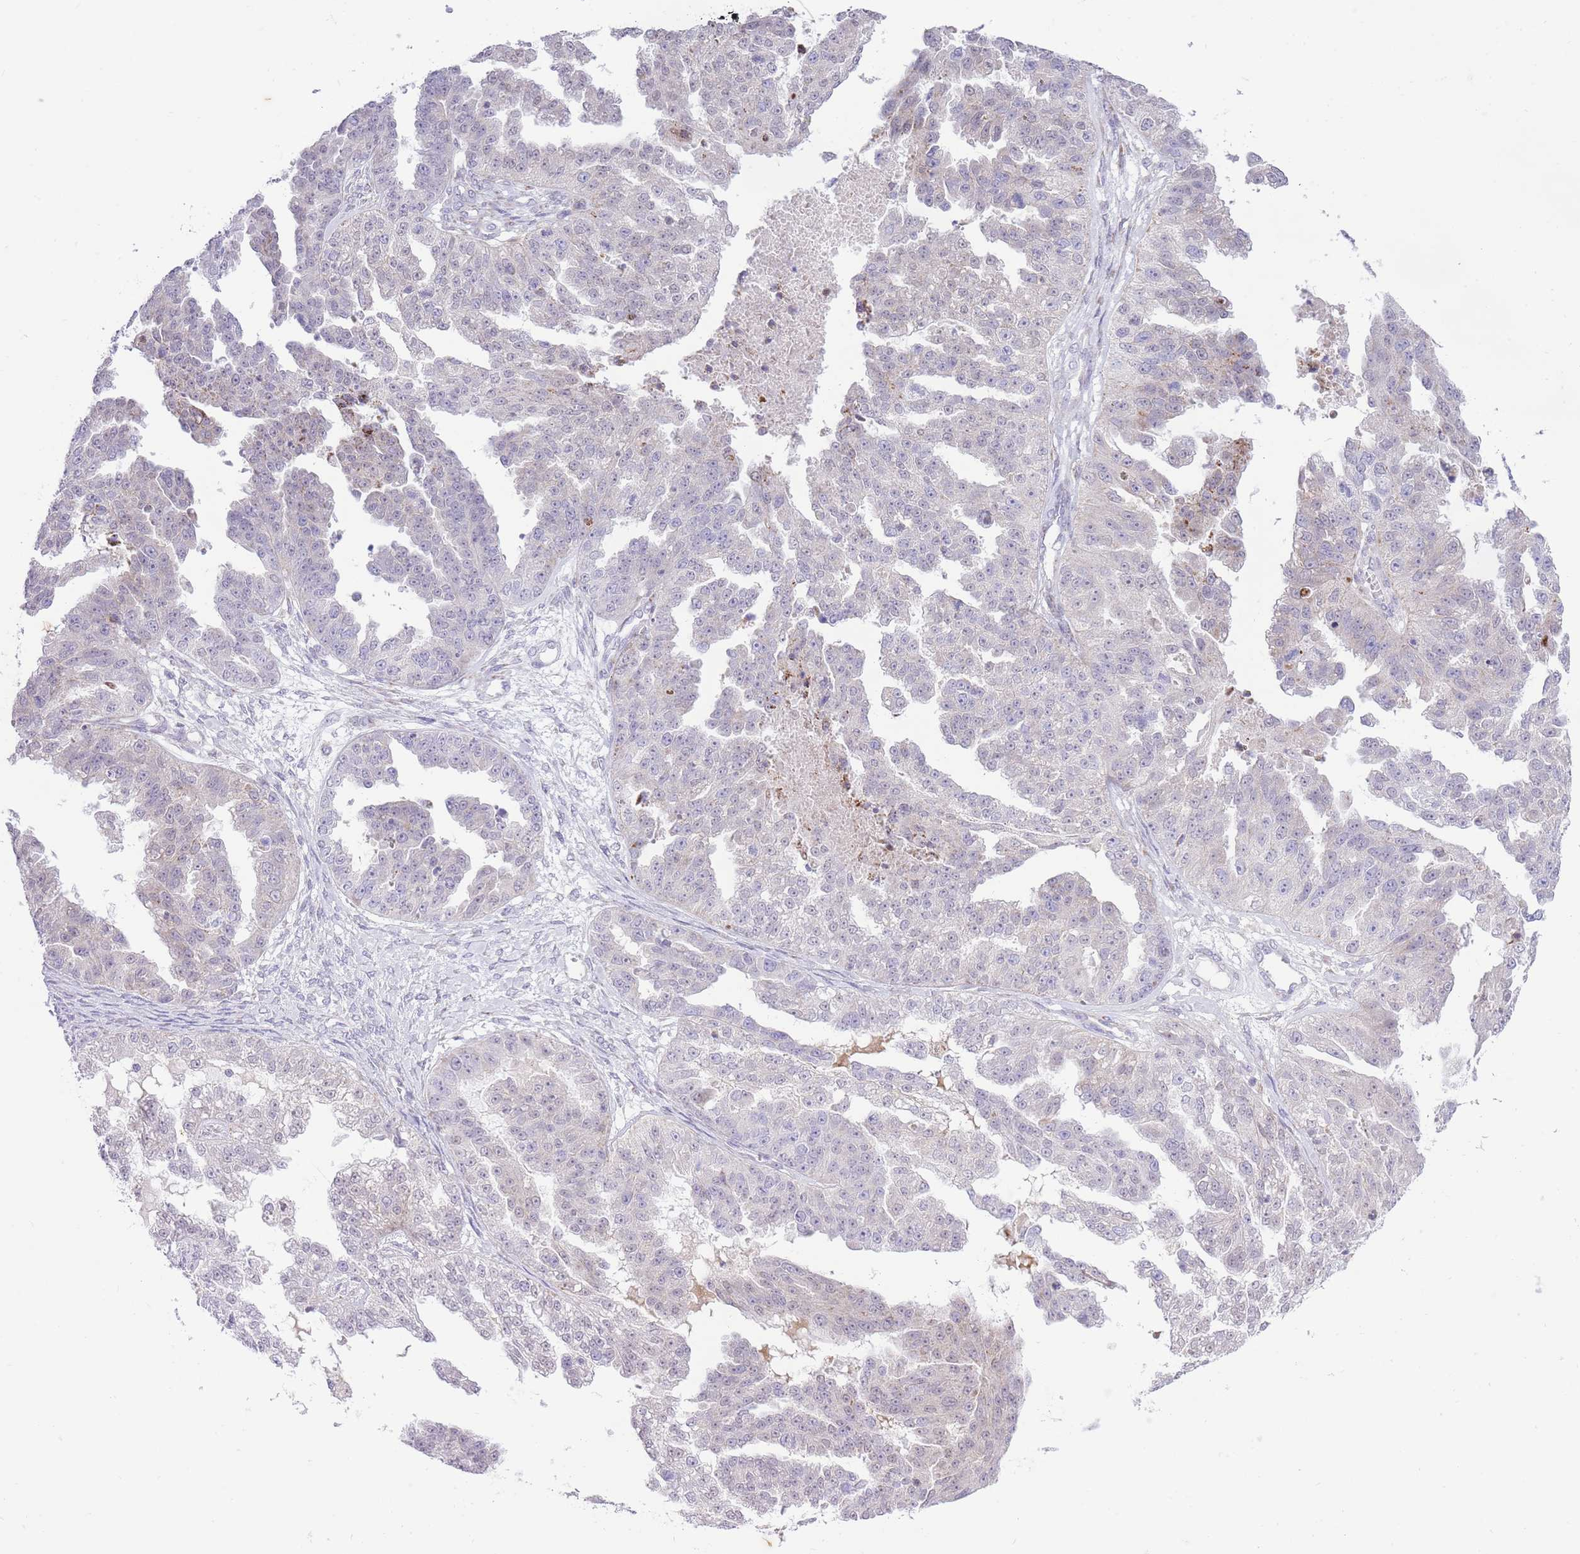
{"staining": {"intensity": "negative", "quantity": "none", "location": "none"}, "tissue": "ovarian cancer", "cell_type": "Tumor cells", "image_type": "cancer", "snomed": [{"axis": "morphology", "description": "Cystadenocarcinoma, serous, NOS"}, {"axis": "topography", "description": "Ovary"}], "caption": "This is an immunohistochemistry histopathology image of serous cystadenocarcinoma (ovarian). There is no staining in tumor cells.", "gene": "DENND2D", "patient": {"sex": "female", "age": 58}}